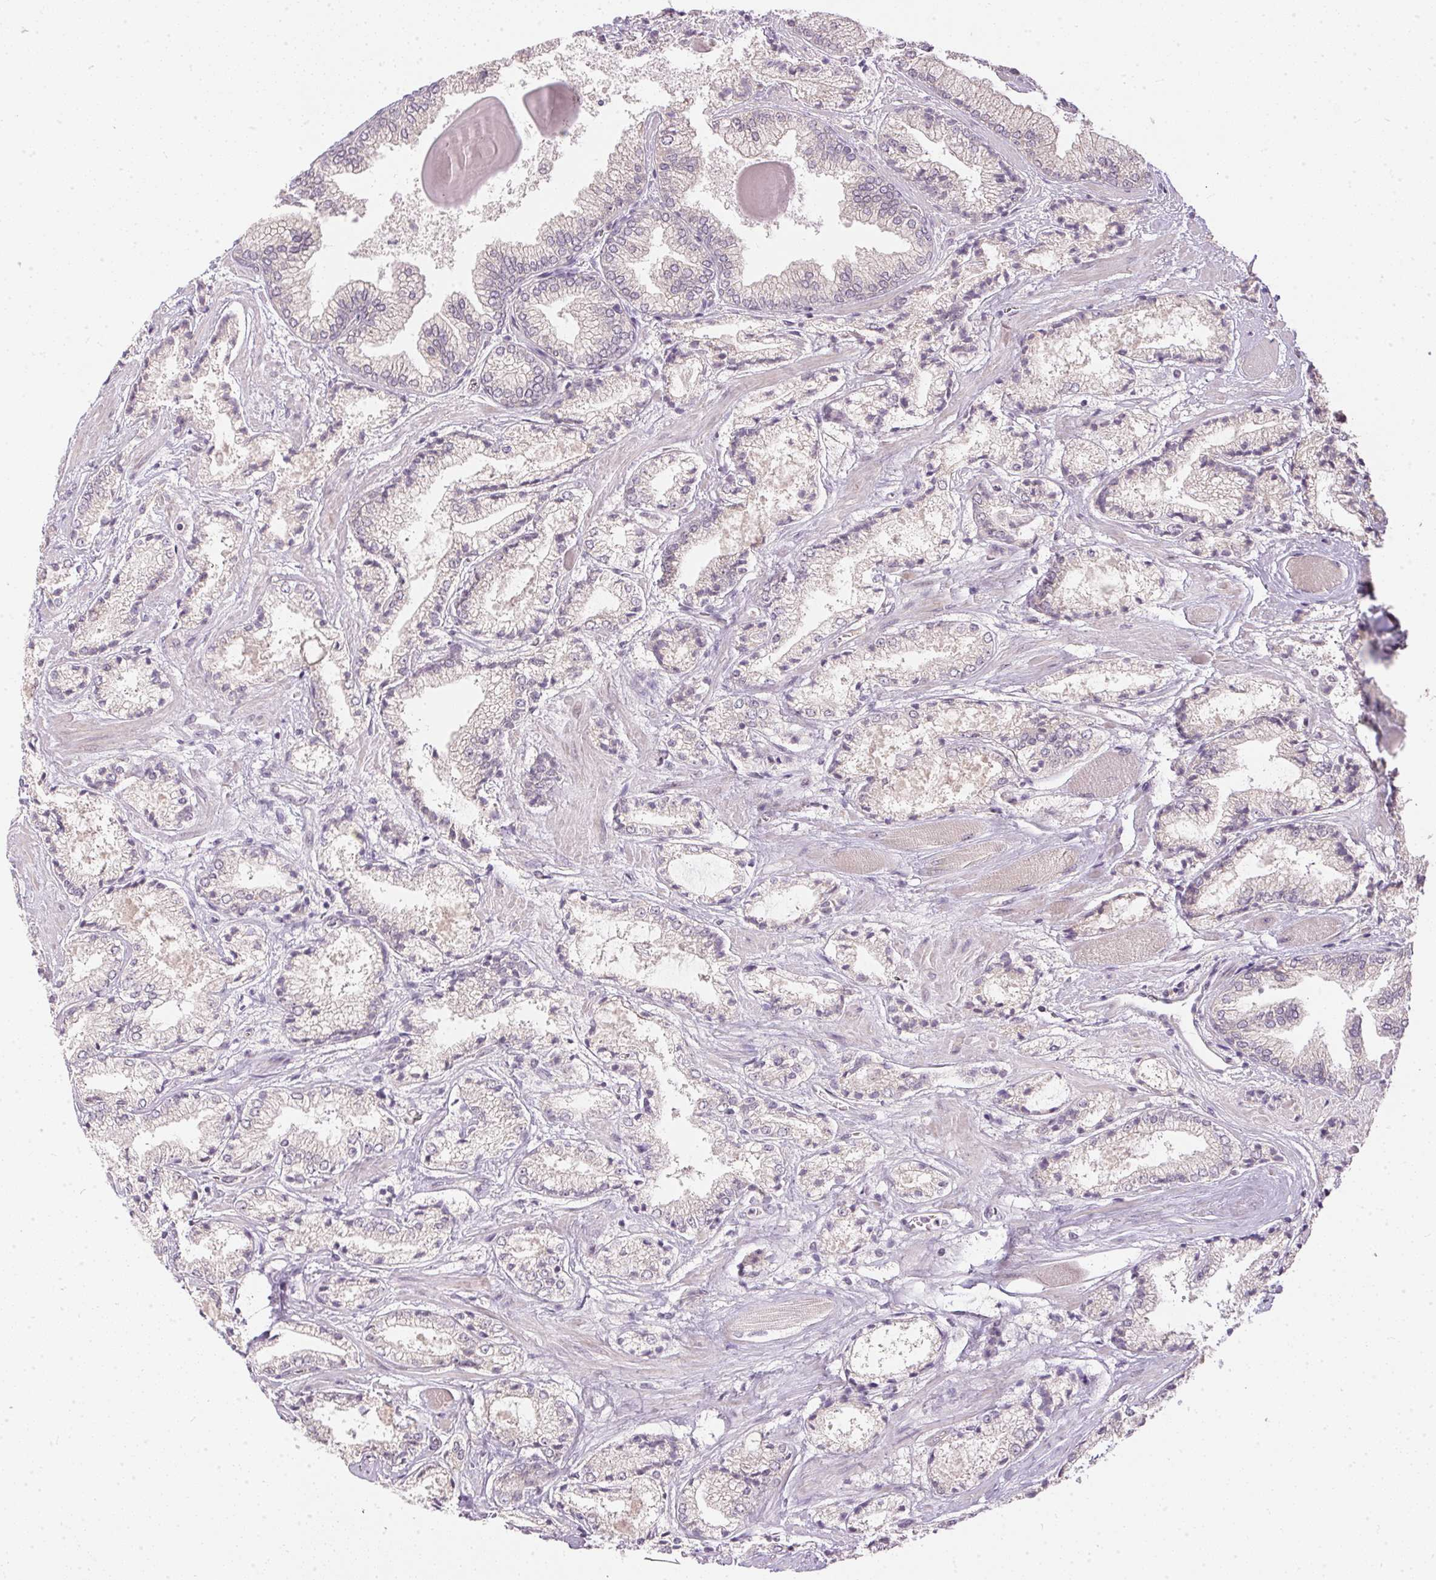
{"staining": {"intensity": "negative", "quantity": "none", "location": "none"}, "tissue": "prostate cancer", "cell_type": "Tumor cells", "image_type": "cancer", "snomed": [{"axis": "morphology", "description": "Adenocarcinoma, High grade"}, {"axis": "topography", "description": "Prostate"}], "caption": "Immunohistochemistry photomicrograph of prostate cancer stained for a protein (brown), which demonstrates no positivity in tumor cells.", "gene": "TTC23L", "patient": {"sex": "male", "age": 64}}